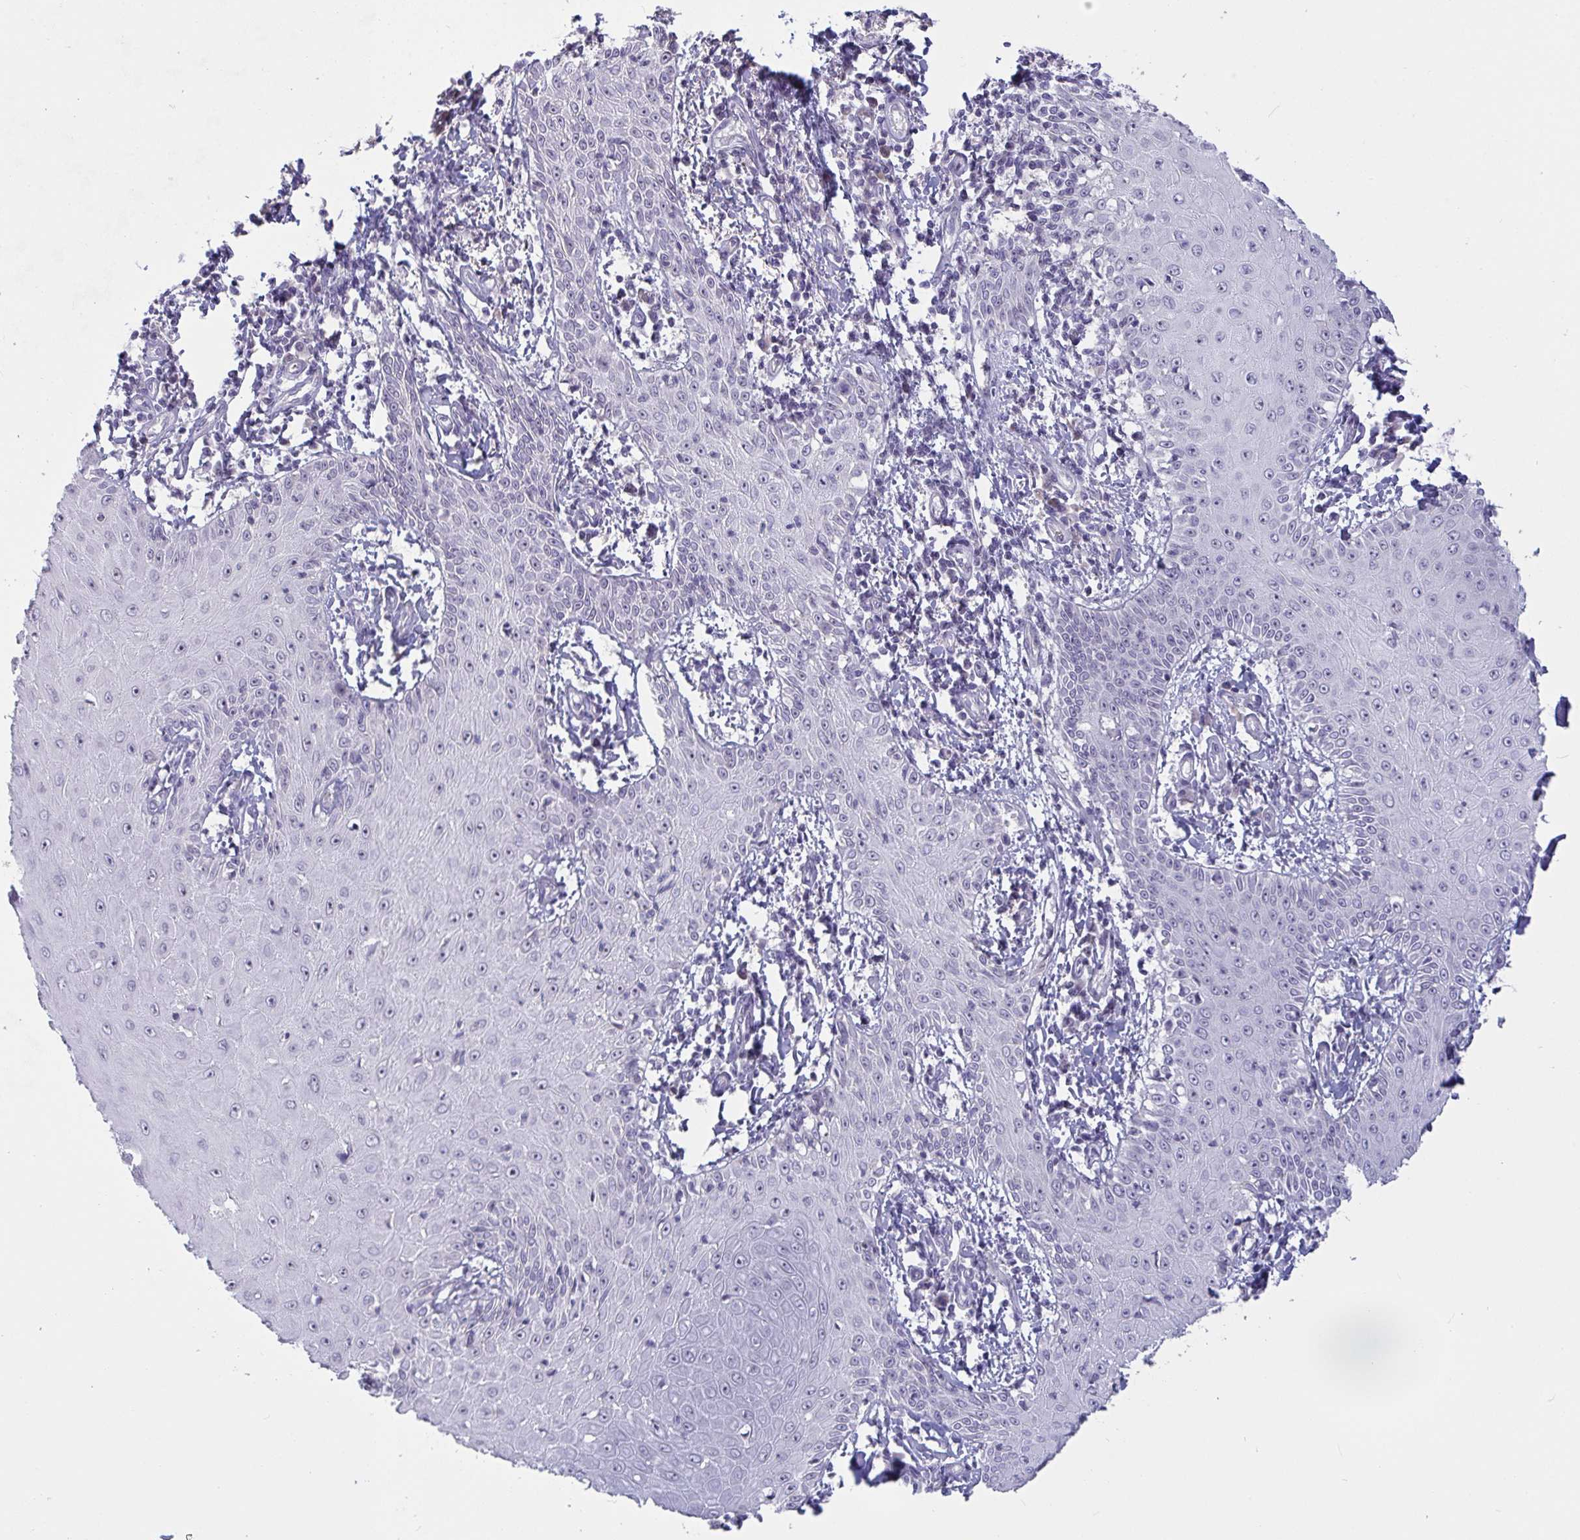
{"staining": {"intensity": "negative", "quantity": "none", "location": "none"}, "tissue": "skin cancer", "cell_type": "Tumor cells", "image_type": "cancer", "snomed": [{"axis": "morphology", "description": "Squamous cell carcinoma, NOS"}, {"axis": "topography", "description": "Skin"}], "caption": "There is no significant staining in tumor cells of skin squamous cell carcinoma.", "gene": "MYC", "patient": {"sex": "male", "age": 70}}